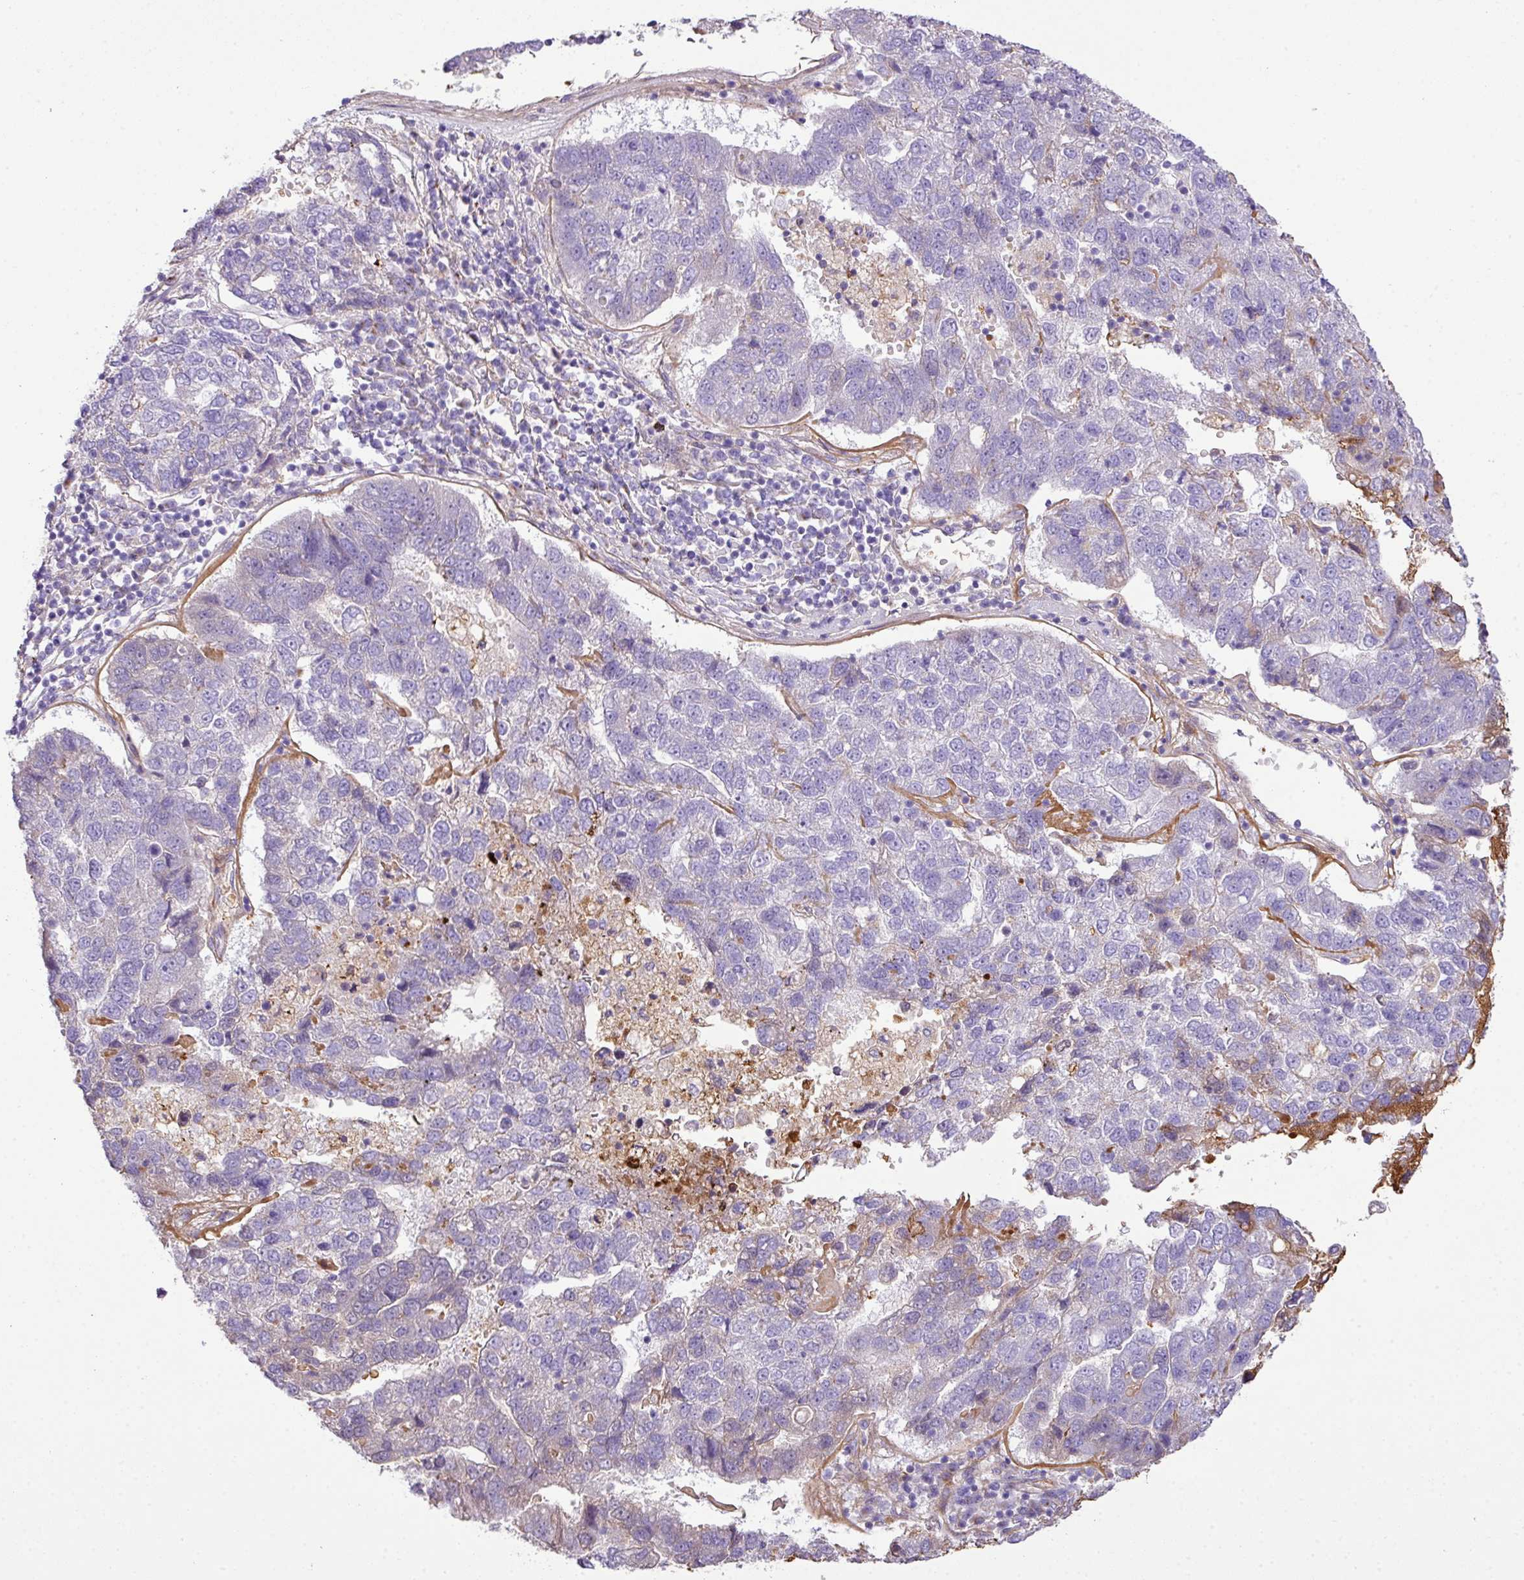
{"staining": {"intensity": "negative", "quantity": "none", "location": "none"}, "tissue": "pancreatic cancer", "cell_type": "Tumor cells", "image_type": "cancer", "snomed": [{"axis": "morphology", "description": "Adenocarcinoma, NOS"}, {"axis": "topography", "description": "Pancreas"}], "caption": "This is an IHC photomicrograph of human adenocarcinoma (pancreatic). There is no staining in tumor cells.", "gene": "CTXN2", "patient": {"sex": "female", "age": 61}}